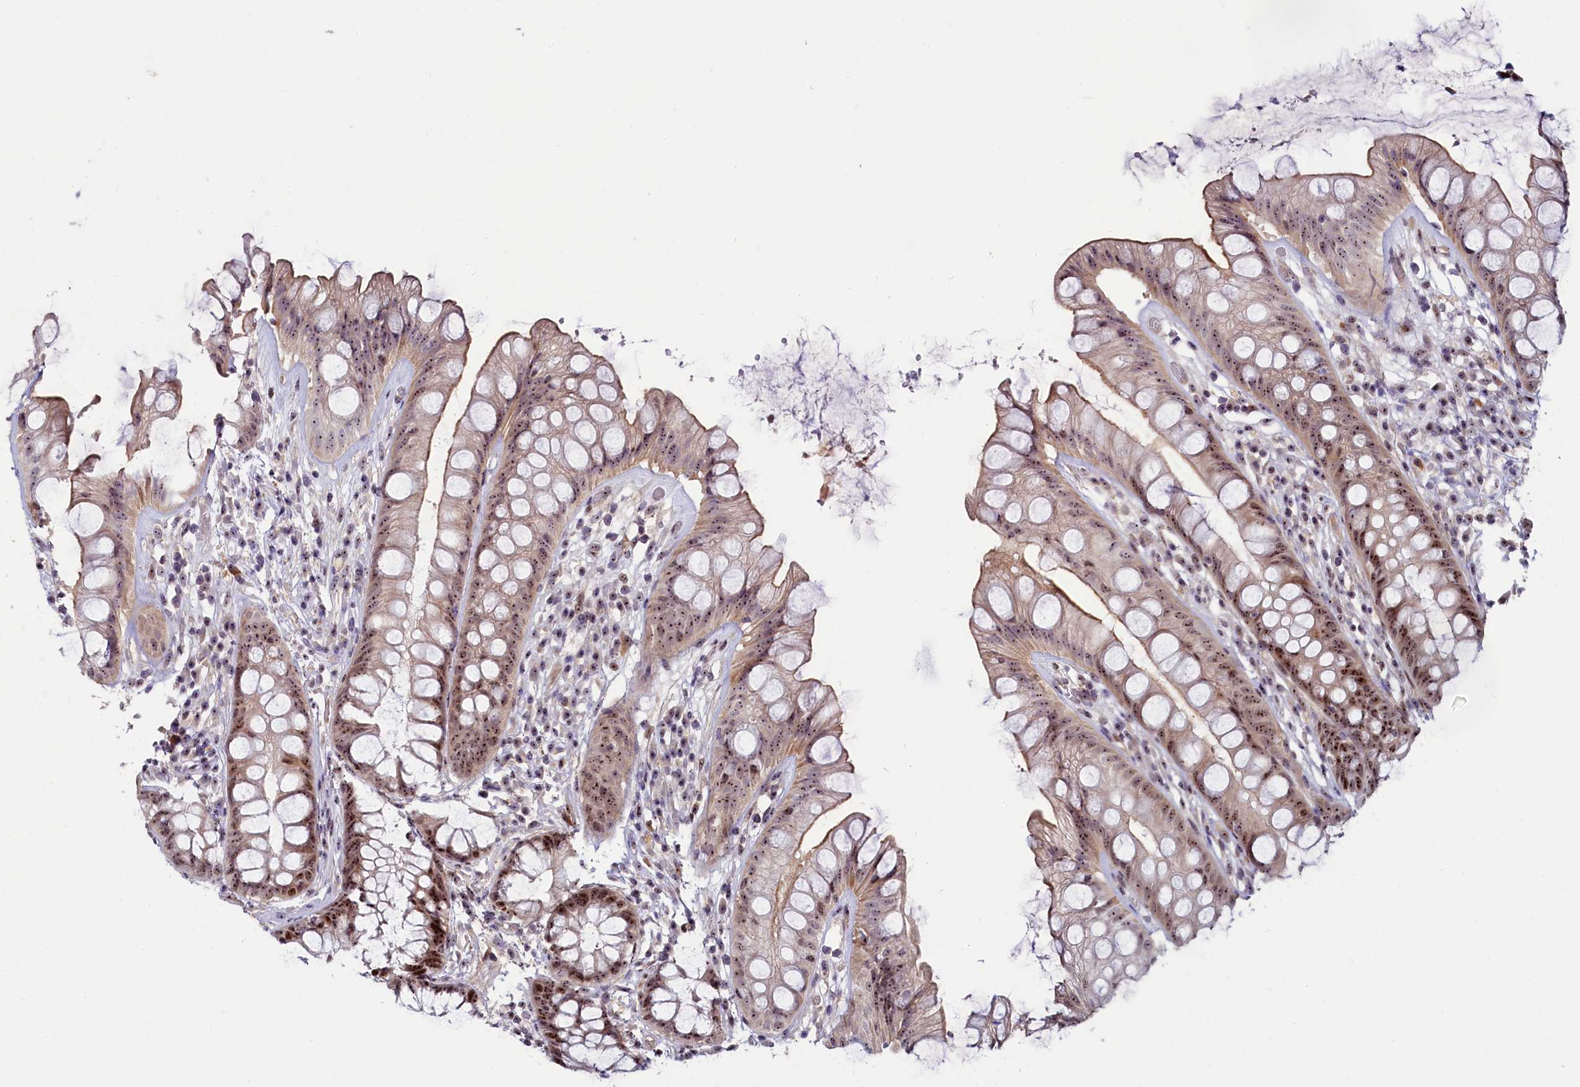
{"staining": {"intensity": "moderate", "quantity": ">75%", "location": "nuclear"}, "tissue": "rectum", "cell_type": "Glandular cells", "image_type": "normal", "snomed": [{"axis": "morphology", "description": "Normal tissue, NOS"}, {"axis": "topography", "description": "Rectum"}], "caption": "Immunohistochemistry (DAB) staining of unremarkable human rectum exhibits moderate nuclear protein expression in about >75% of glandular cells. (DAB (3,3'-diaminobenzidine) IHC, brown staining for protein, blue staining for nuclei).", "gene": "TCOF1", "patient": {"sex": "male", "age": 74}}